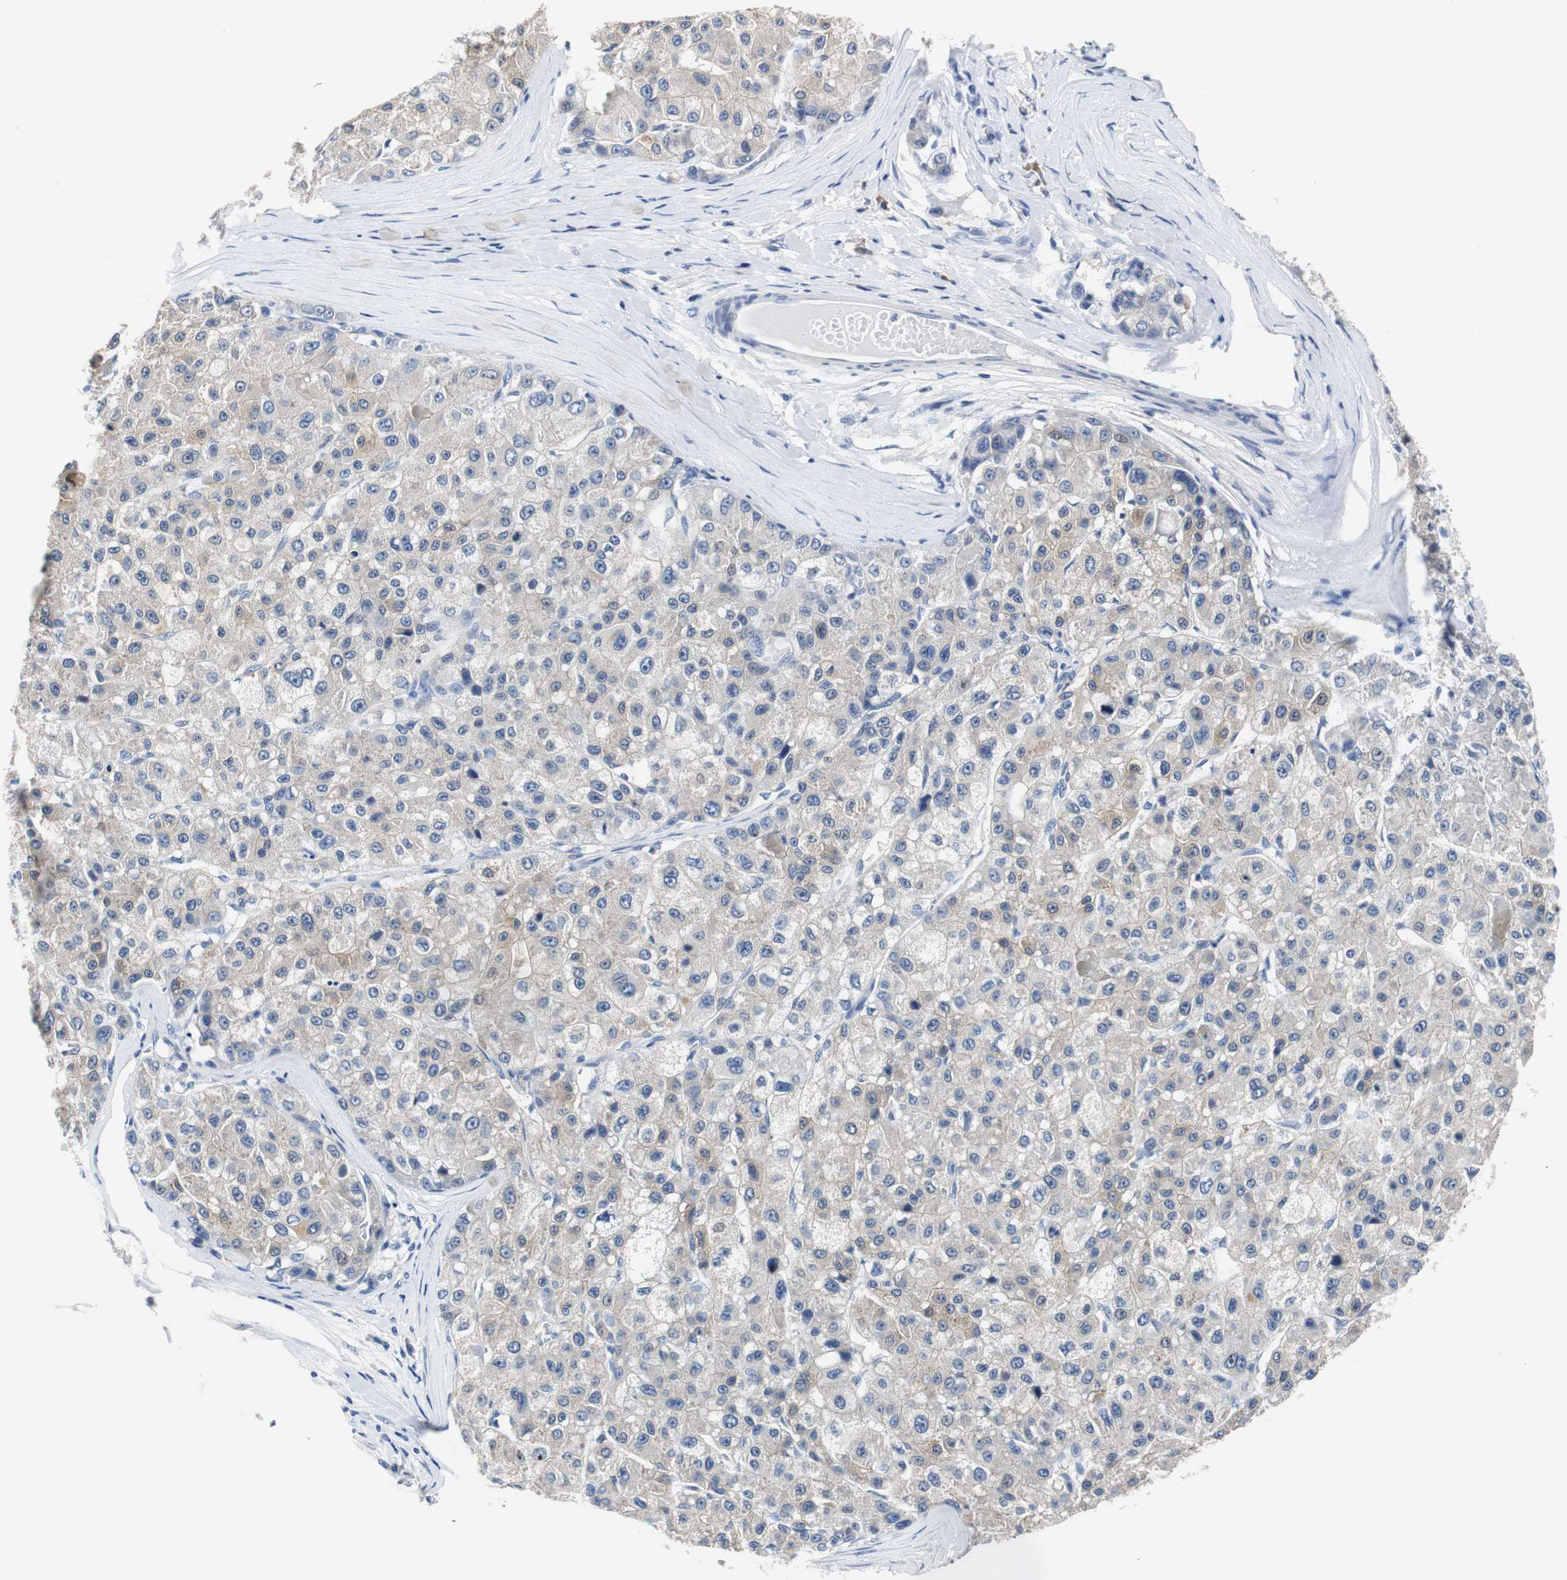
{"staining": {"intensity": "weak", "quantity": ">75%", "location": "cytoplasmic/membranous"}, "tissue": "liver cancer", "cell_type": "Tumor cells", "image_type": "cancer", "snomed": [{"axis": "morphology", "description": "Carcinoma, Hepatocellular, NOS"}, {"axis": "topography", "description": "Liver"}], "caption": "Immunohistochemical staining of liver cancer (hepatocellular carcinoma) displays low levels of weak cytoplasmic/membranous protein expression in approximately >75% of tumor cells. The protein of interest is shown in brown color, while the nuclei are stained blue.", "gene": "PCK1", "patient": {"sex": "male", "age": 80}}